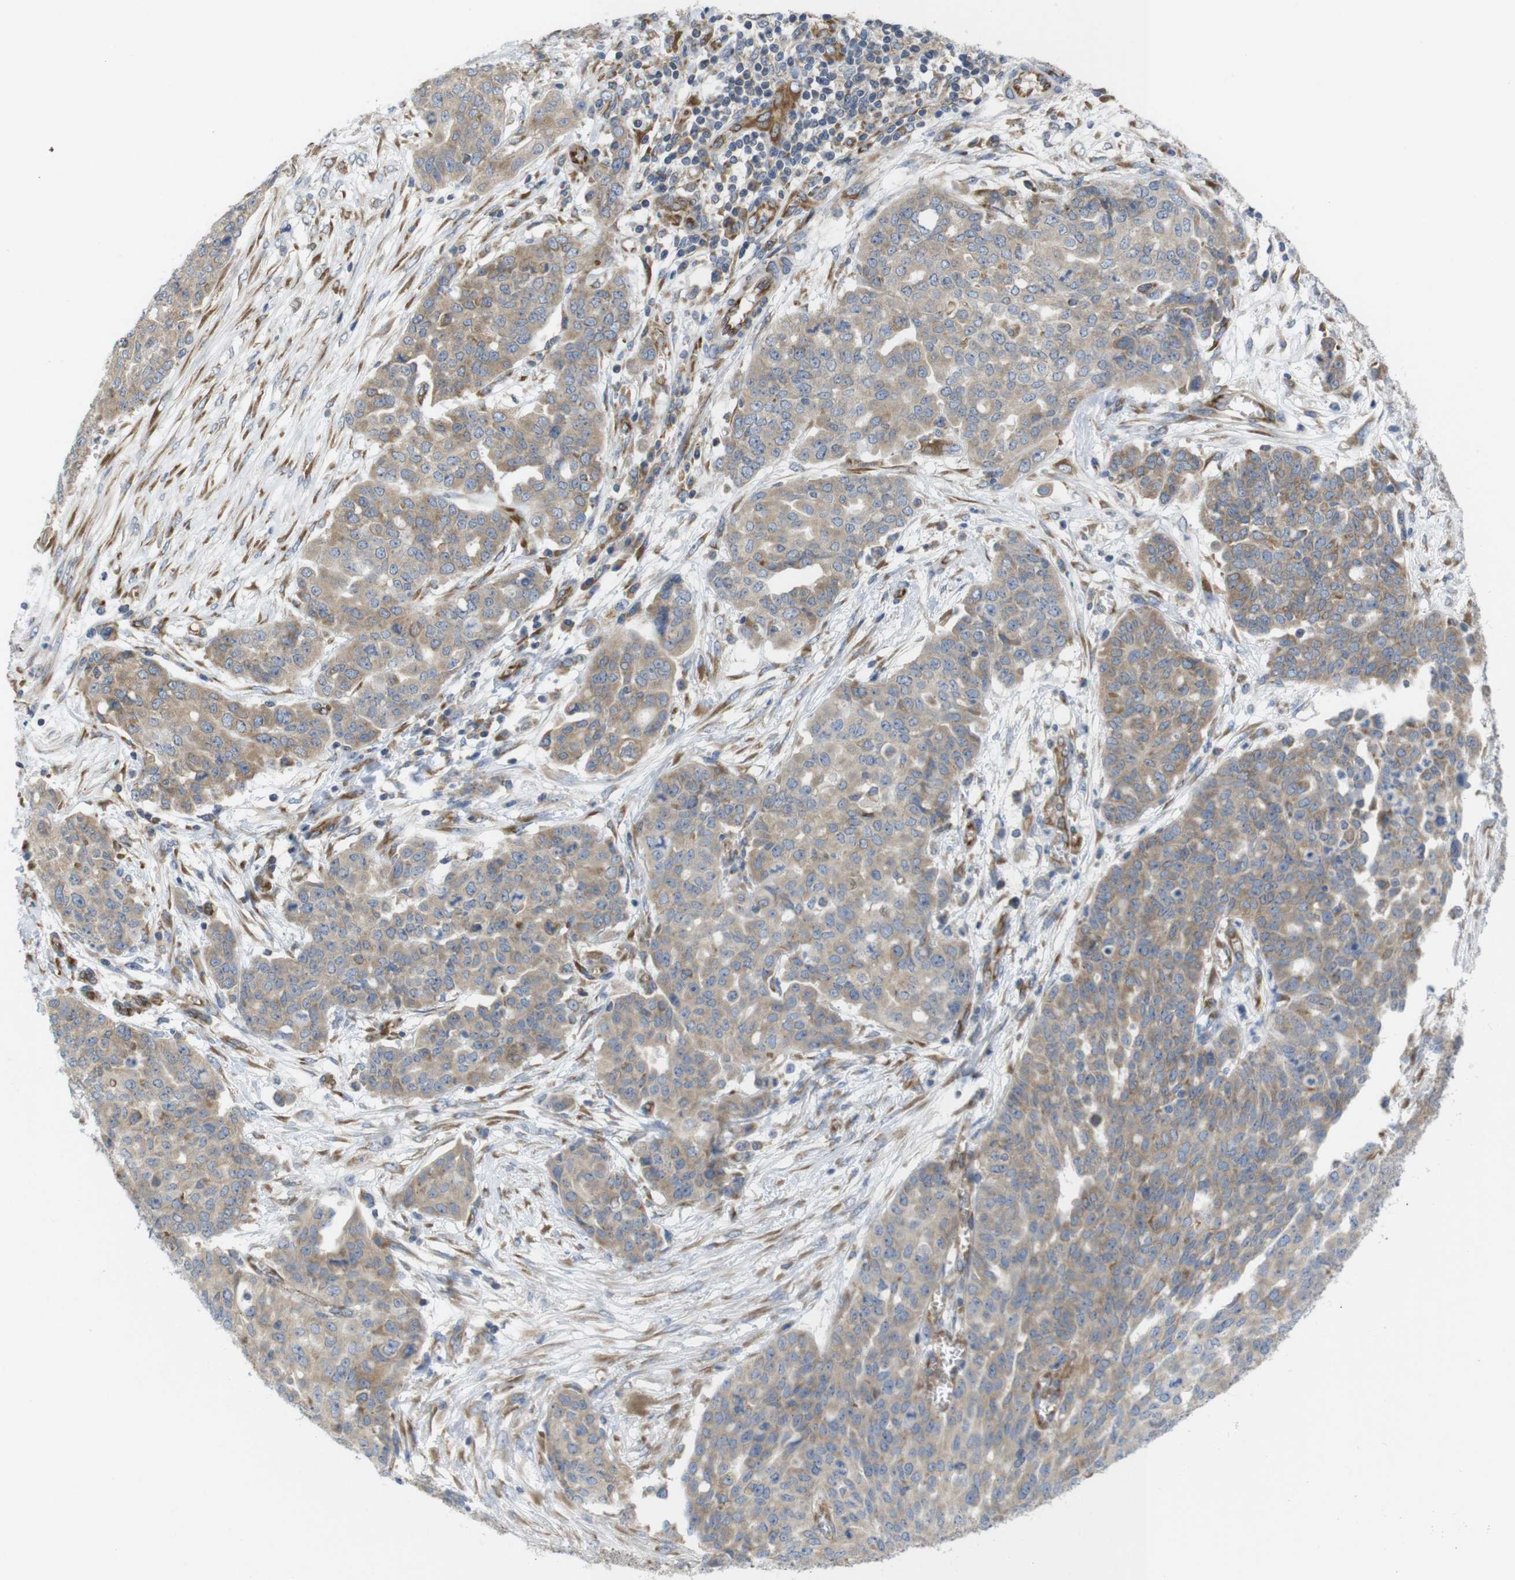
{"staining": {"intensity": "moderate", "quantity": "<25%", "location": "cytoplasmic/membranous"}, "tissue": "ovarian cancer", "cell_type": "Tumor cells", "image_type": "cancer", "snomed": [{"axis": "morphology", "description": "Cystadenocarcinoma, serous, NOS"}, {"axis": "topography", "description": "Soft tissue"}, {"axis": "topography", "description": "Ovary"}], "caption": "Immunohistochemistry (IHC) of human ovarian cancer (serous cystadenocarcinoma) shows low levels of moderate cytoplasmic/membranous expression in approximately <25% of tumor cells.", "gene": "PCNX2", "patient": {"sex": "female", "age": 57}}